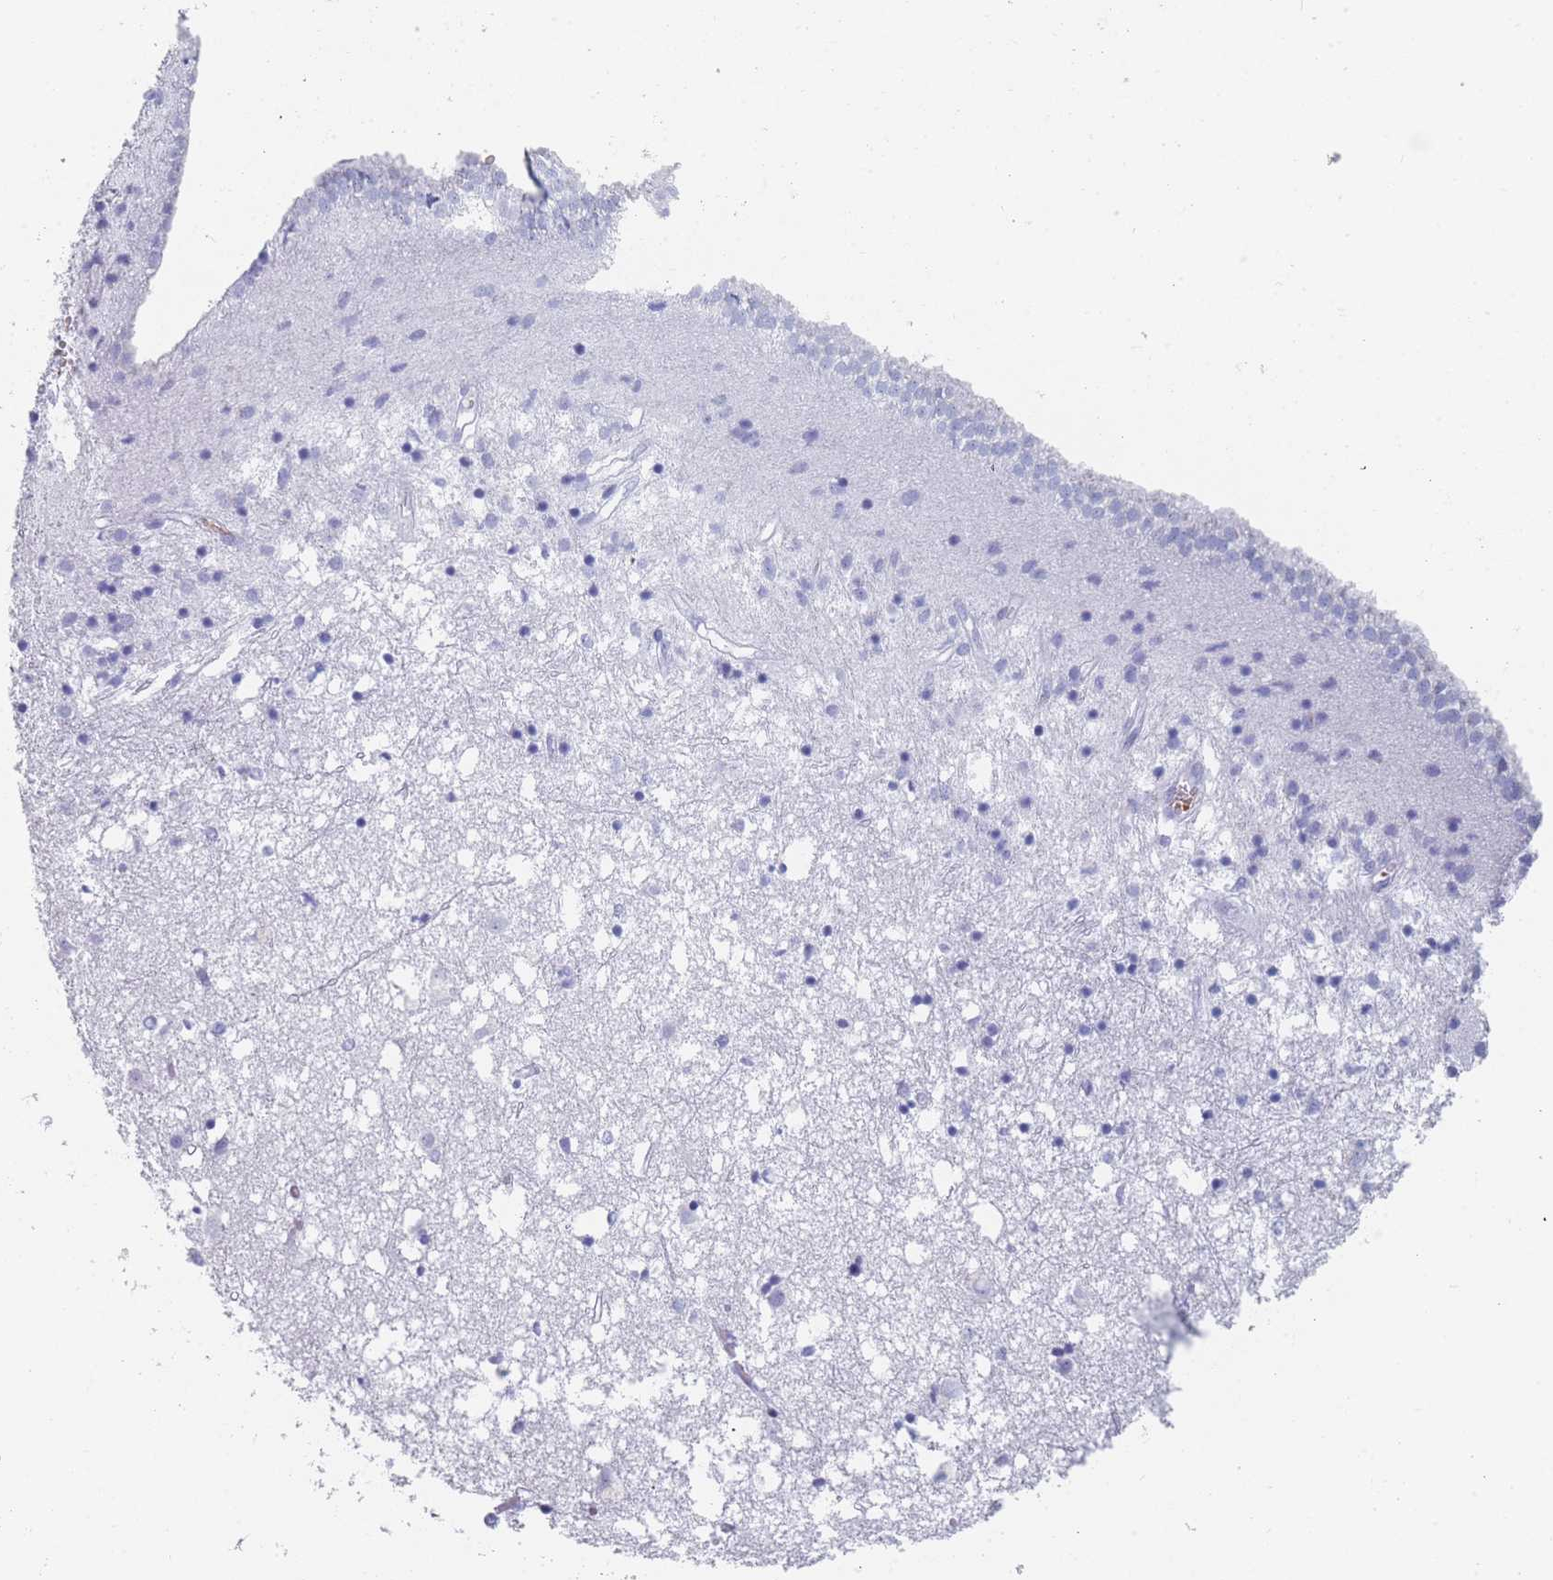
{"staining": {"intensity": "negative", "quantity": "none", "location": "none"}, "tissue": "caudate", "cell_type": "Glial cells", "image_type": "normal", "snomed": [{"axis": "morphology", "description": "Normal tissue, NOS"}, {"axis": "topography", "description": "Lateral ventricle wall"}], "caption": "Photomicrograph shows no protein positivity in glial cells of normal caudate.", "gene": "OR5D16", "patient": {"sex": "male", "age": 70}}